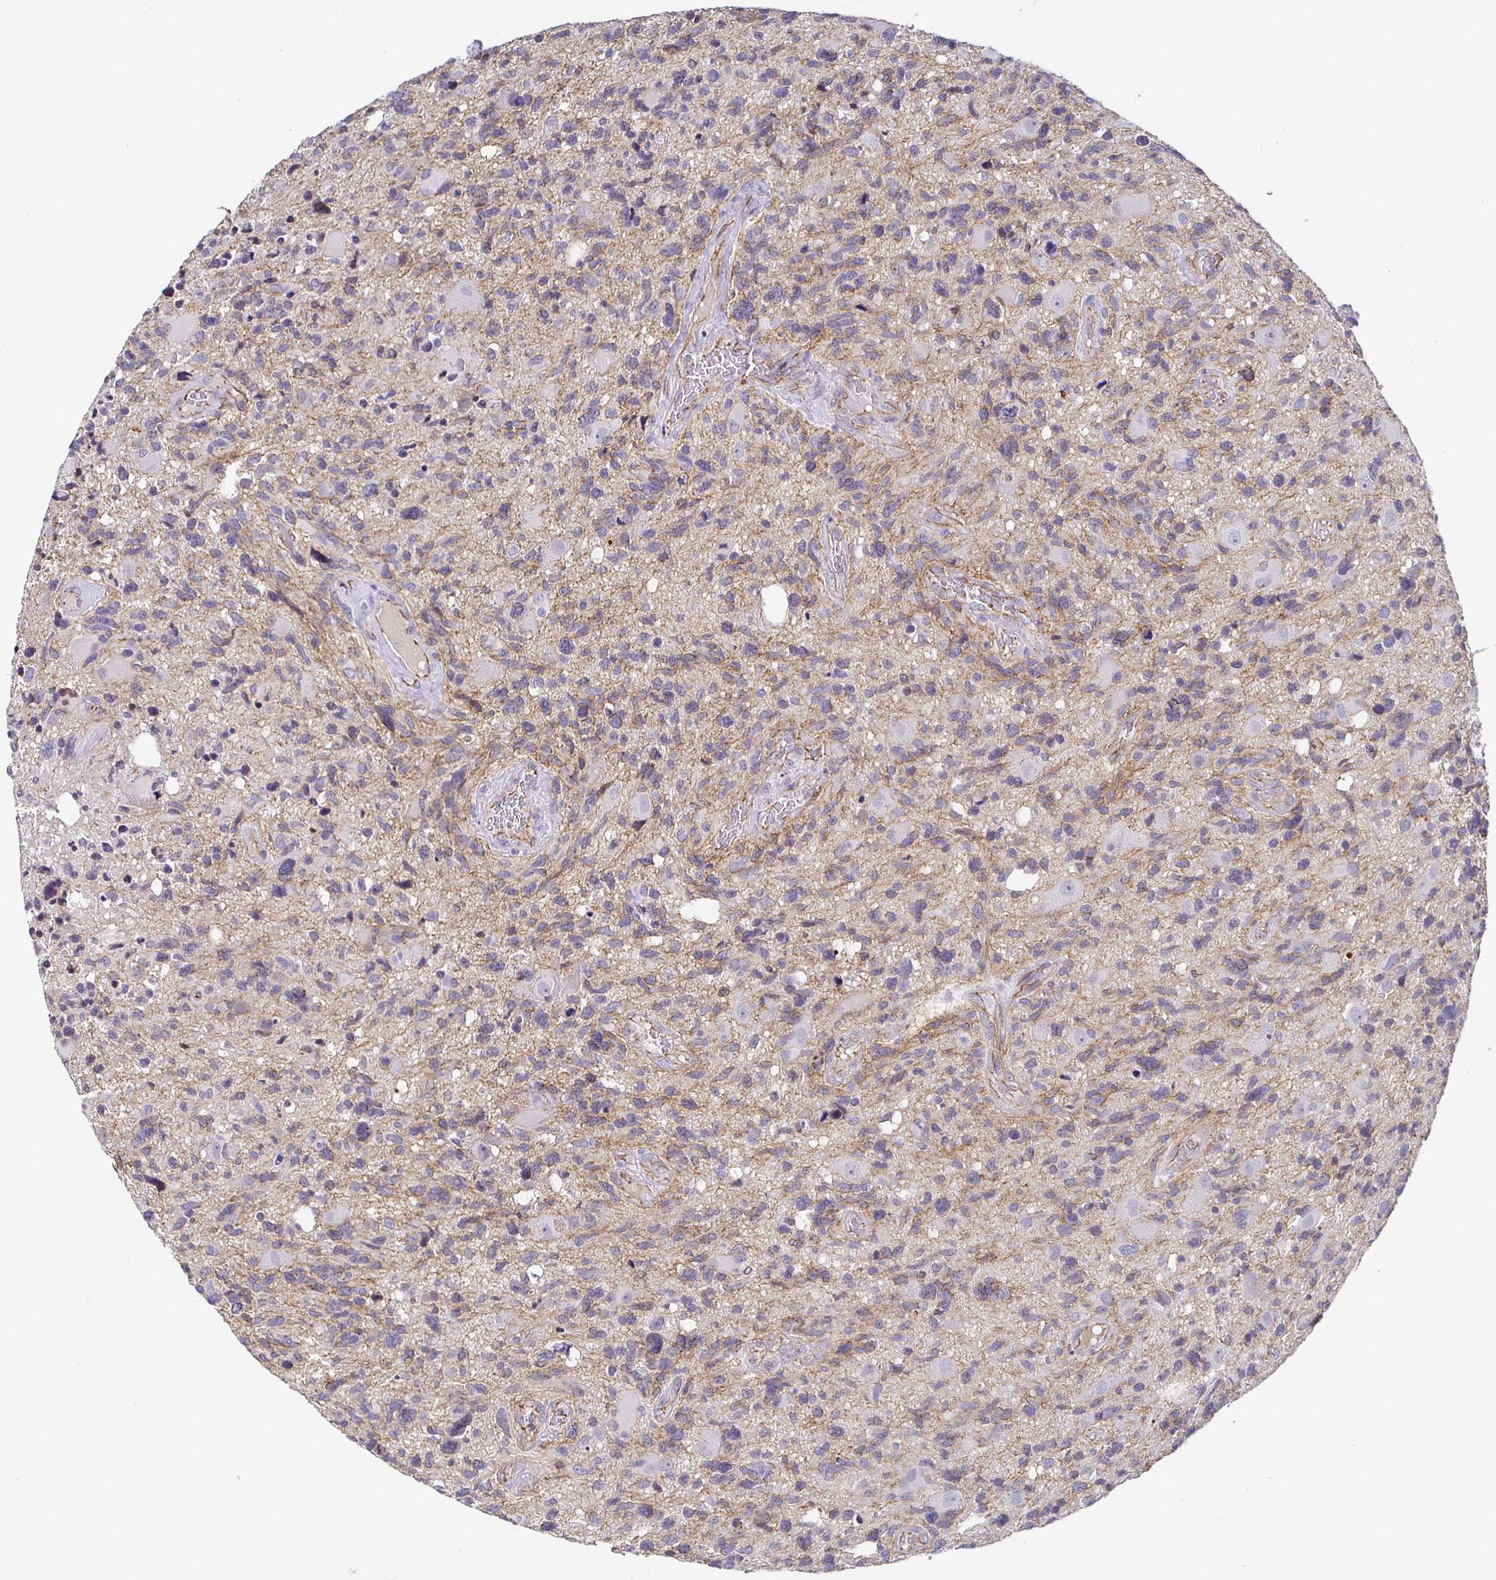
{"staining": {"intensity": "weak", "quantity": "<25%", "location": "cytoplasmic/membranous"}, "tissue": "glioma", "cell_type": "Tumor cells", "image_type": "cancer", "snomed": [{"axis": "morphology", "description": "Glioma, malignant, High grade"}, {"axis": "topography", "description": "Brain"}], "caption": "An immunohistochemistry photomicrograph of glioma is shown. There is no staining in tumor cells of glioma.", "gene": "PIWIL3", "patient": {"sex": "male", "age": 49}}